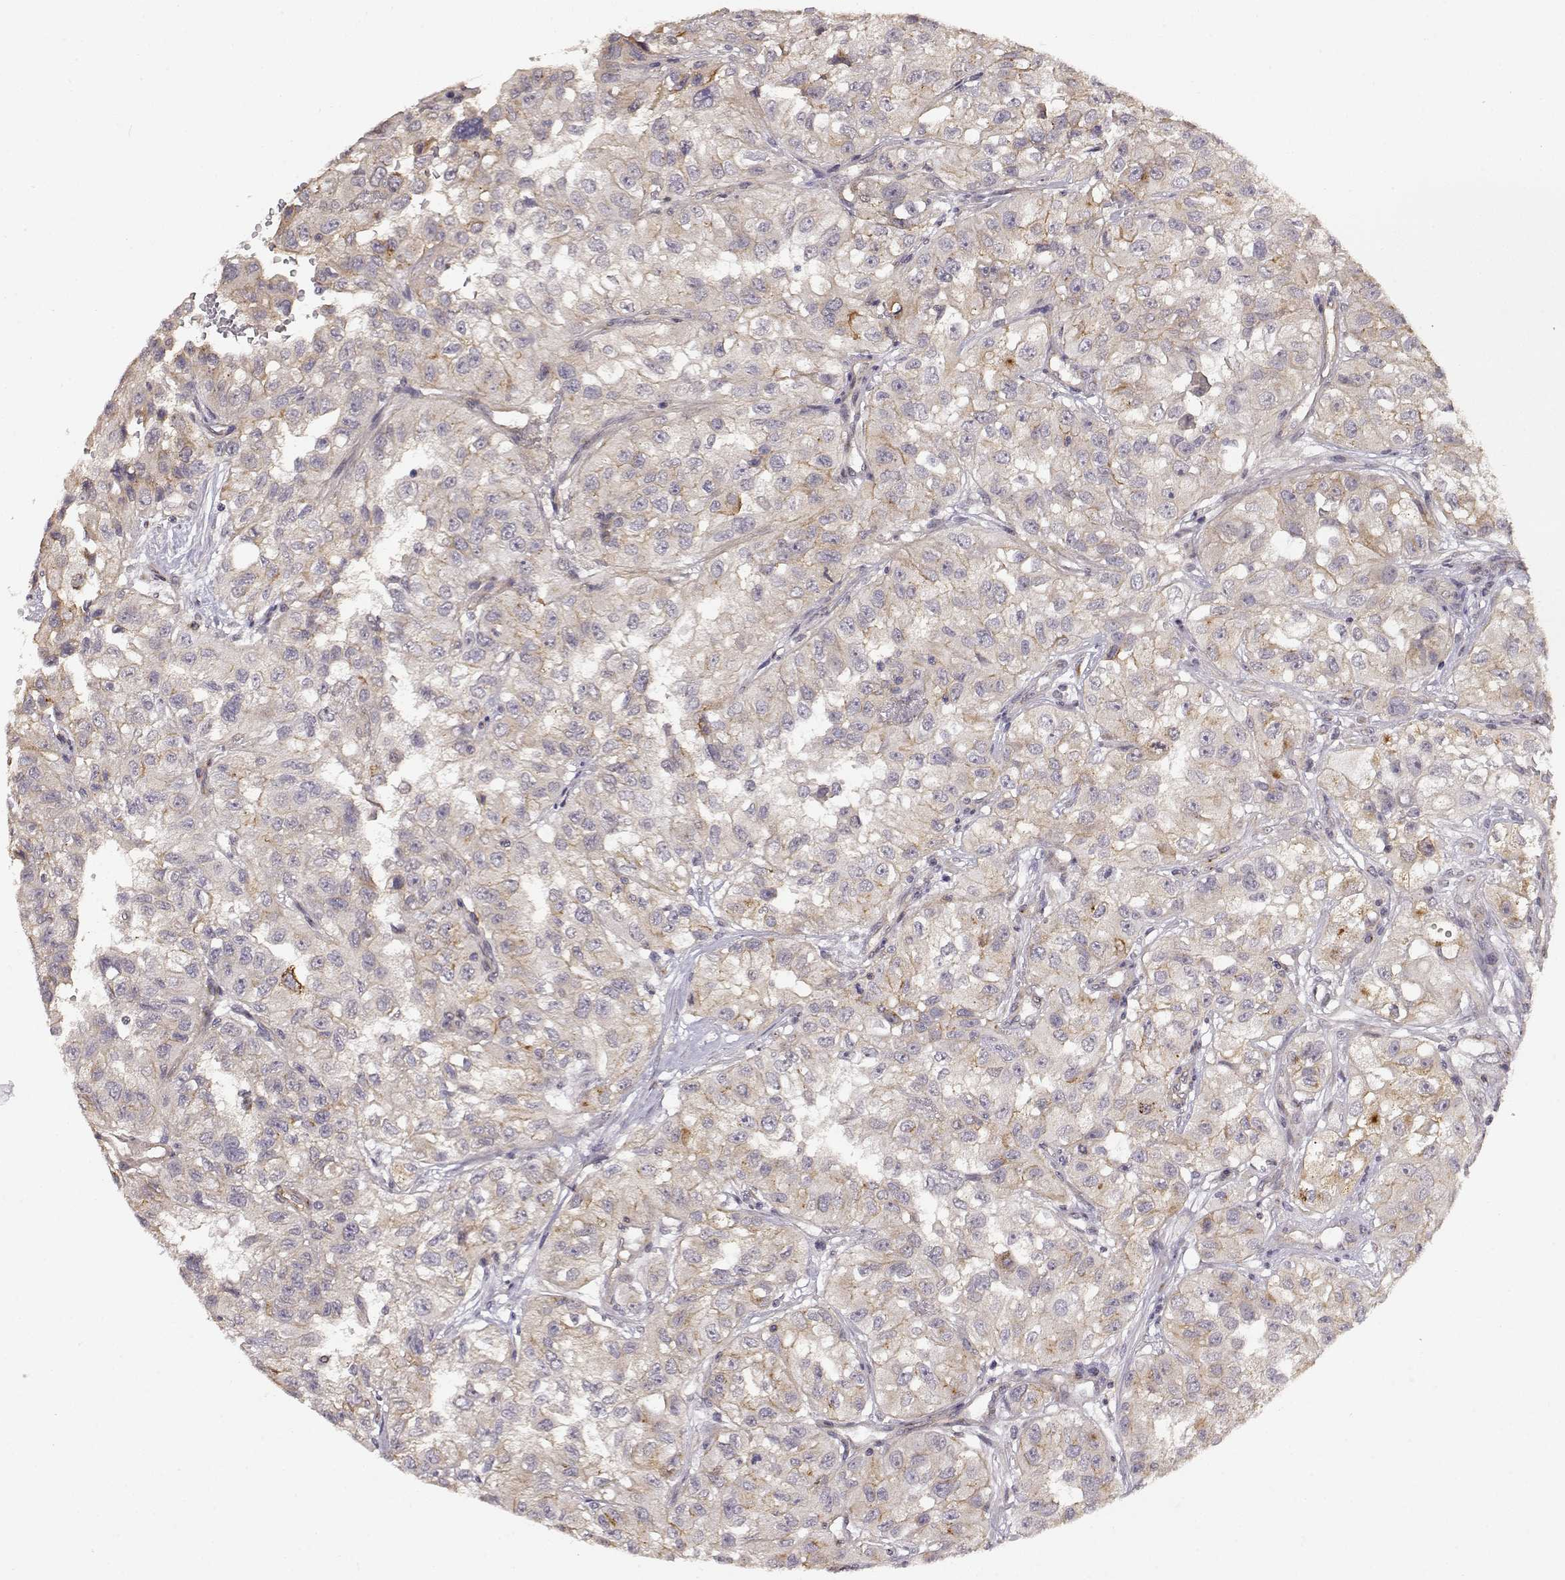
{"staining": {"intensity": "weak", "quantity": "<25%", "location": "cytoplasmic/membranous"}, "tissue": "renal cancer", "cell_type": "Tumor cells", "image_type": "cancer", "snomed": [{"axis": "morphology", "description": "Adenocarcinoma, NOS"}, {"axis": "topography", "description": "Kidney"}], "caption": "This is a histopathology image of immunohistochemistry (IHC) staining of adenocarcinoma (renal), which shows no expression in tumor cells.", "gene": "IFITM1", "patient": {"sex": "male", "age": 64}}